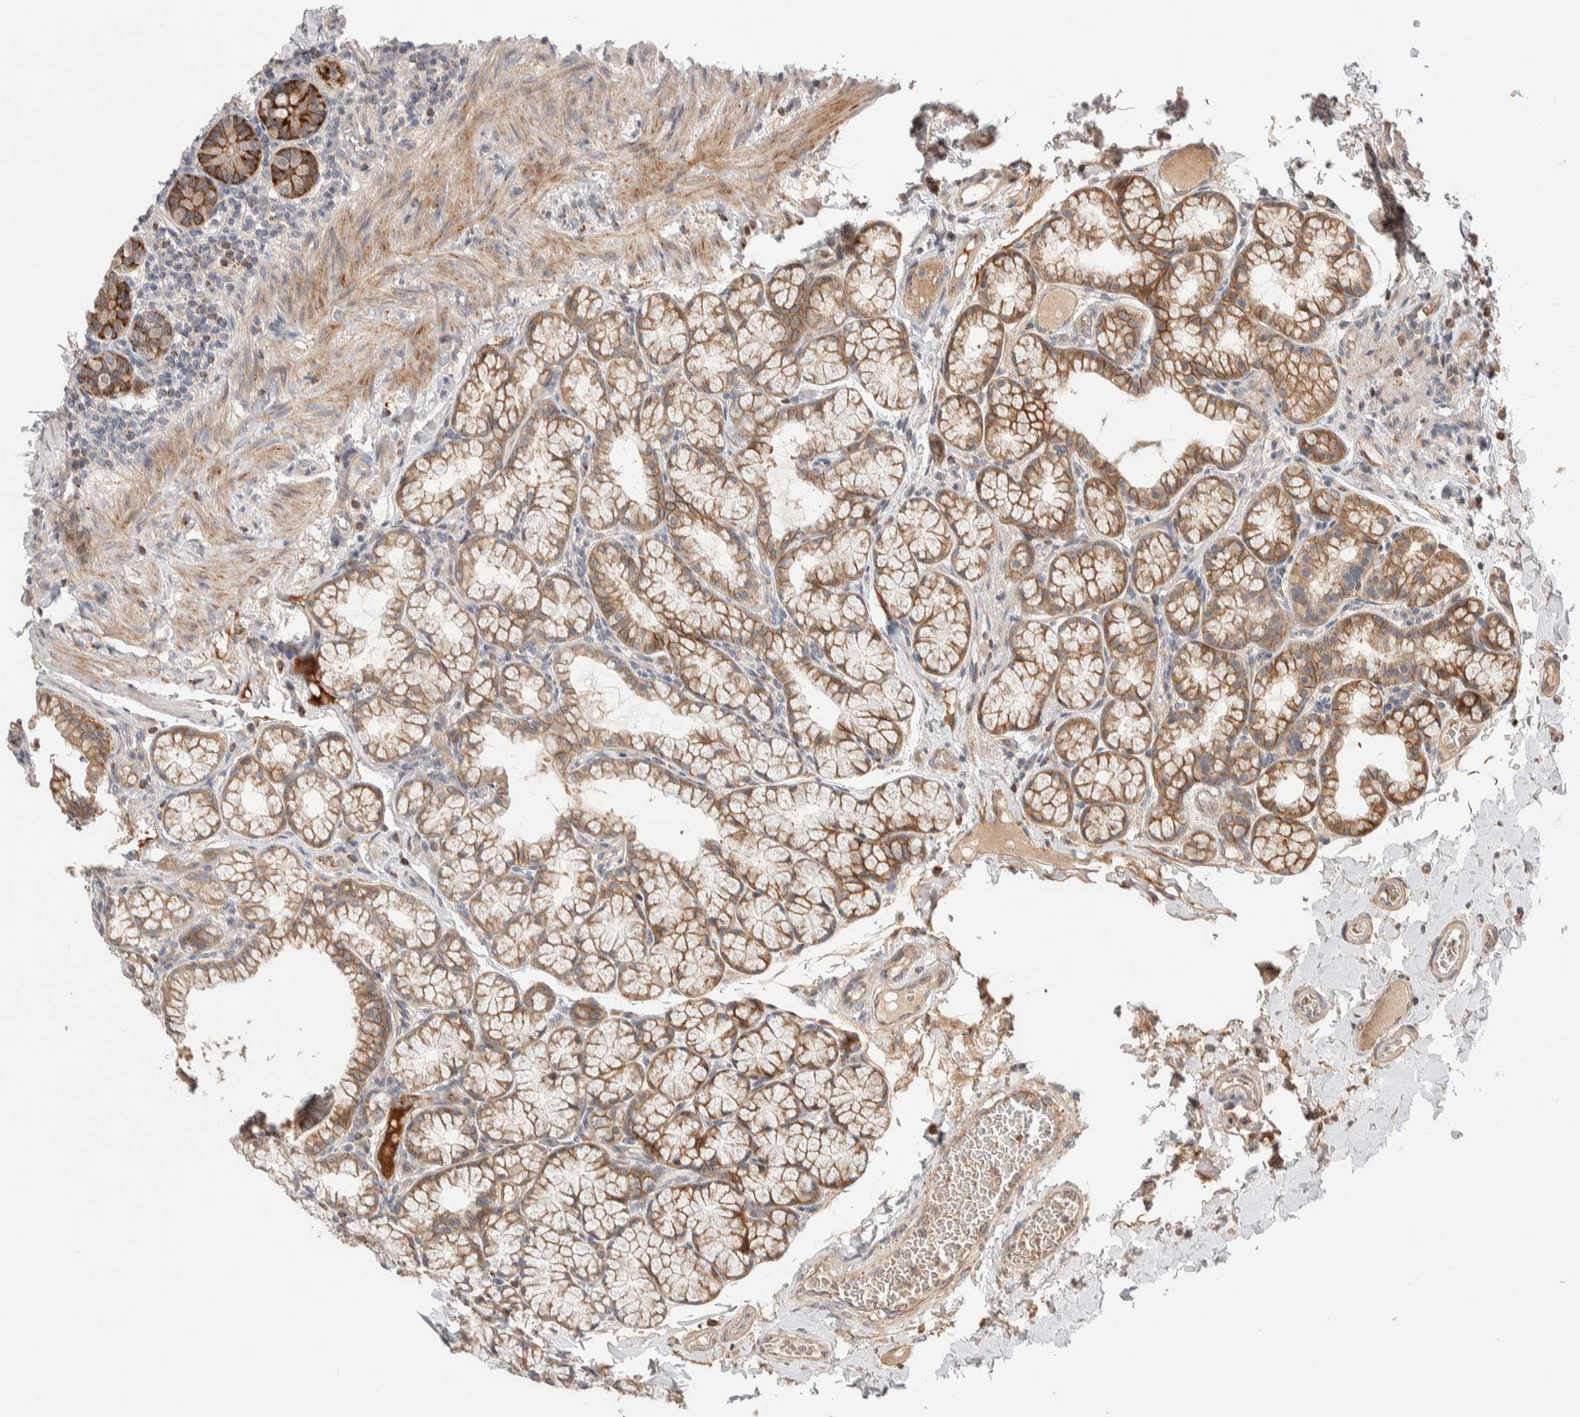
{"staining": {"intensity": "strong", "quantity": ">75%", "location": "cytoplasmic/membranous"}, "tissue": "duodenum", "cell_type": "Glandular cells", "image_type": "normal", "snomed": [{"axis": "morphology", "description": "Normal tissue, NOS"}, {"axis": "topography", "description": "Duodenum"}], "caption": "Immunohistochemical staining of unremarkable duodenum demonstrates >75% levels of strong cytoplasmic/membranous protein staining in approximately >75% of glandular cells.", "gene": "CASK", "patient": {"sex": "male", "age": 50}}